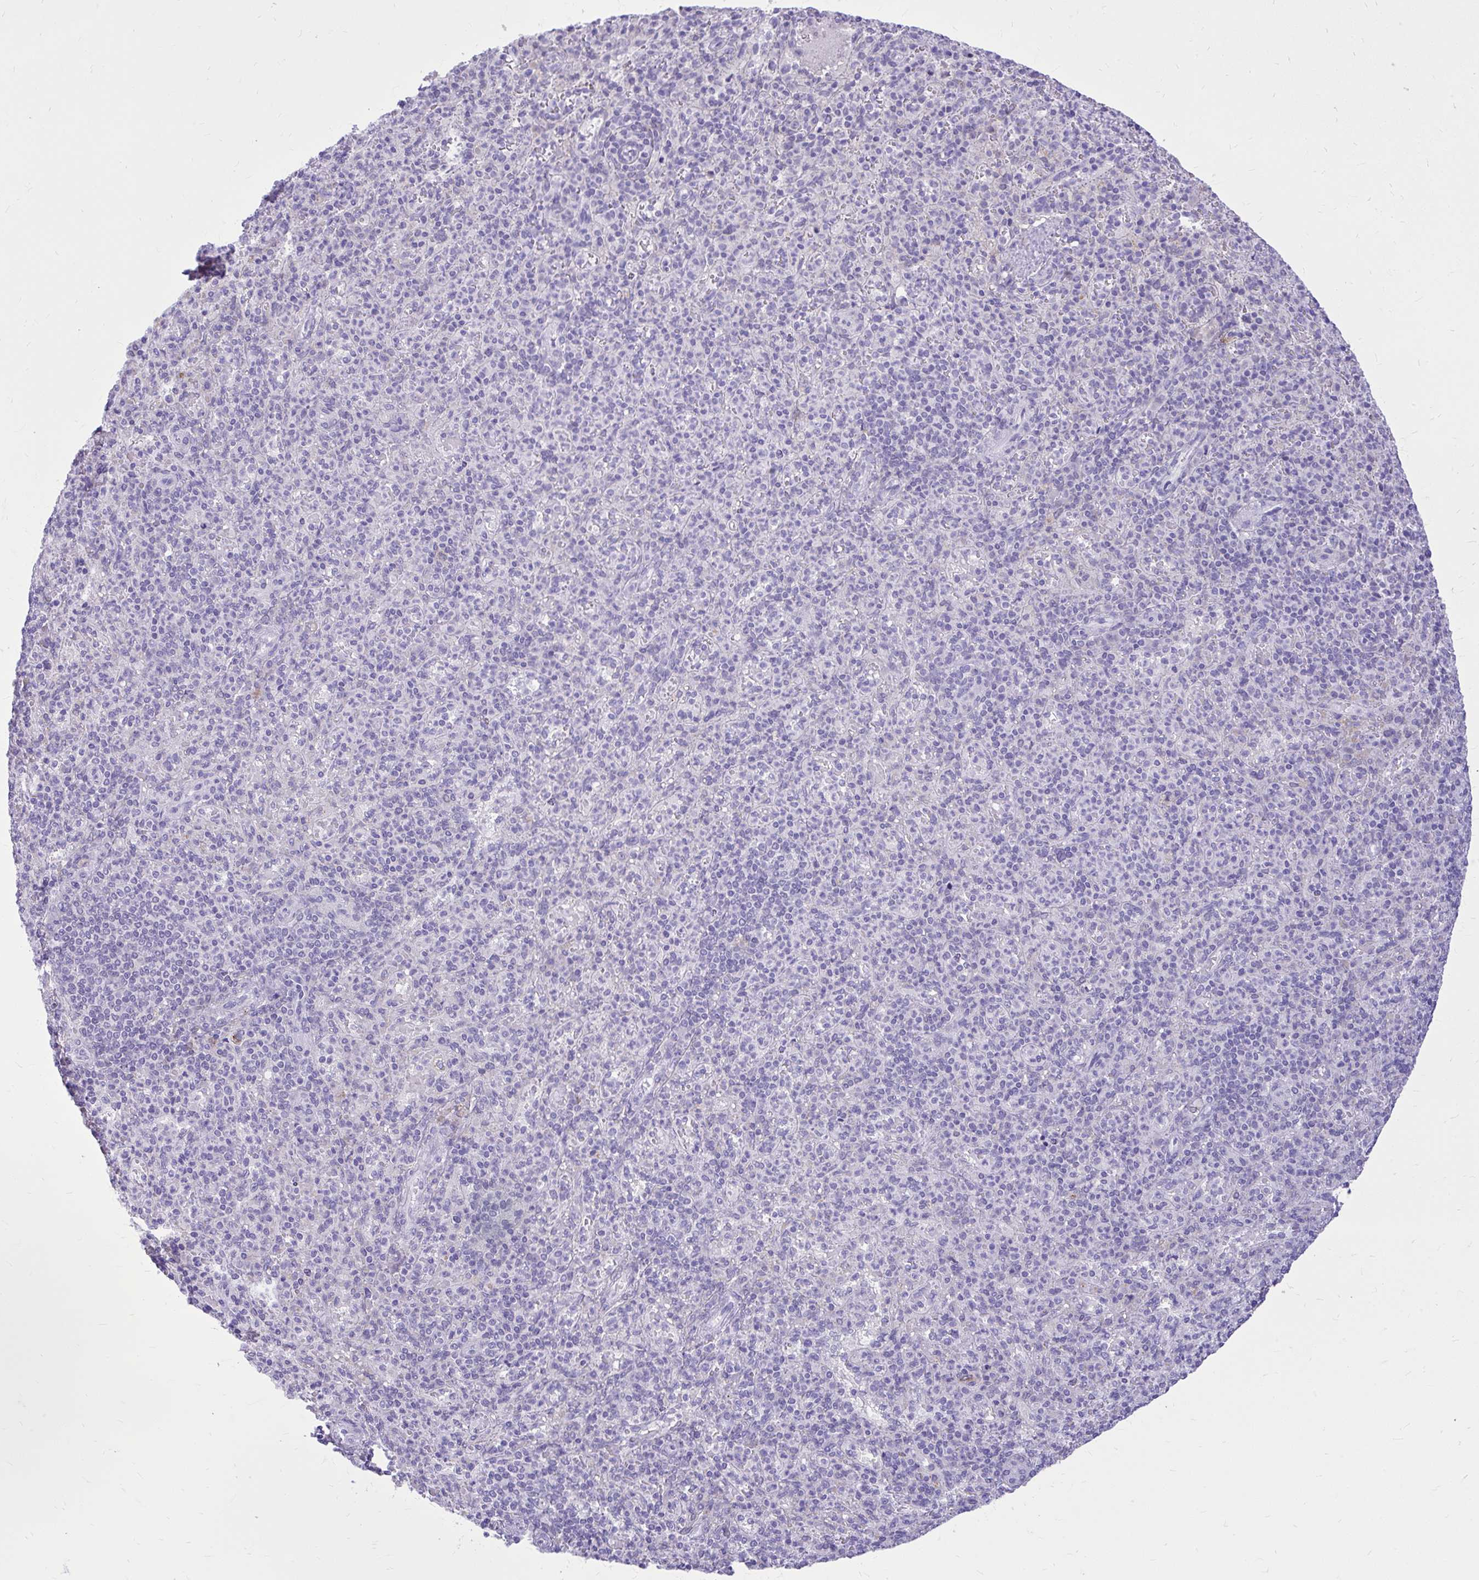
{"staining": {"intensity": "negative", "quantity": "none", "location": "none"}, "tissue": "spleen", "cell_type": "Cells in red pulp", "image_type": "normal", "snomed": [{"axis": "morphology", "description": "Normal tissue, NOS"}, {"axis": "topography", "description": "Spleen"}], "caption": "Cells in red pulp are negative for protein expression in unremarkable human spleen. The staining is performed using DAB (3,3'-diaminobenzidine) brown chromogen with nuclei counter-stained in using hematoxylin.", "gene": "NNMT", "patient": {"sex": "female", "age": 74}}